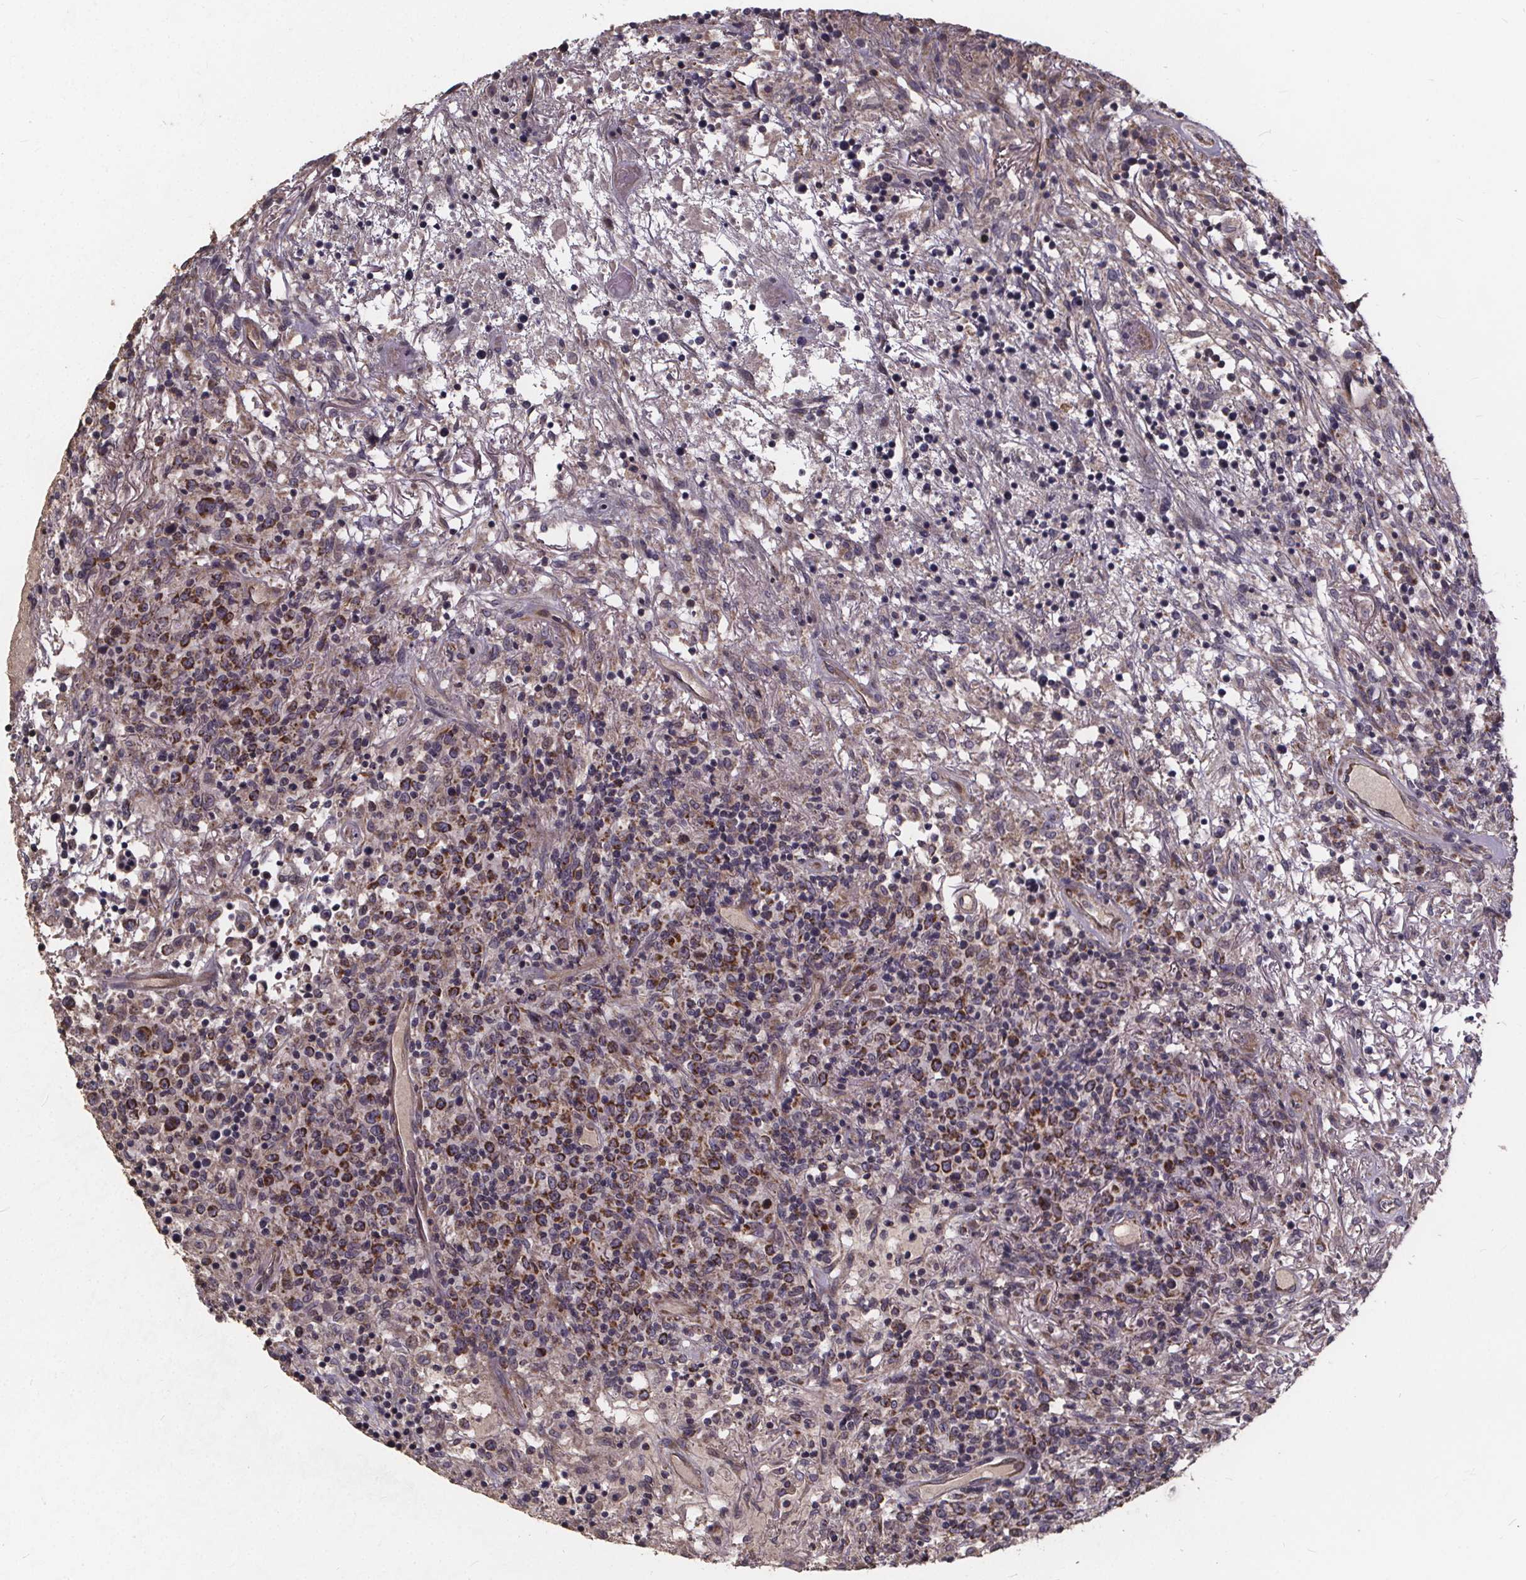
{"staining": {"intensity": "moderate", "quantity": "<25%", "location": "cytoplasmic/membranous"}, "tissue": "lymphoma", "cell_type": "Tumor cells", "image_type": "cancer", "snomed": [{"axis": "morphology", "description": "Malignant lymphoma, non-Hodgkin's type, High grade"}, {"axis": "topography", "description": "Lung"}], "caption": "This image demonstrates immunohistochemistry staining of malignant lymphoma, non-Hodgkin's type (high-grade), with low moderate cytoplasmic/membranous positivity in about <25% of tumor cells.", "gene": "YME1L1", "patient": {"sex": "male", "age": 79}}